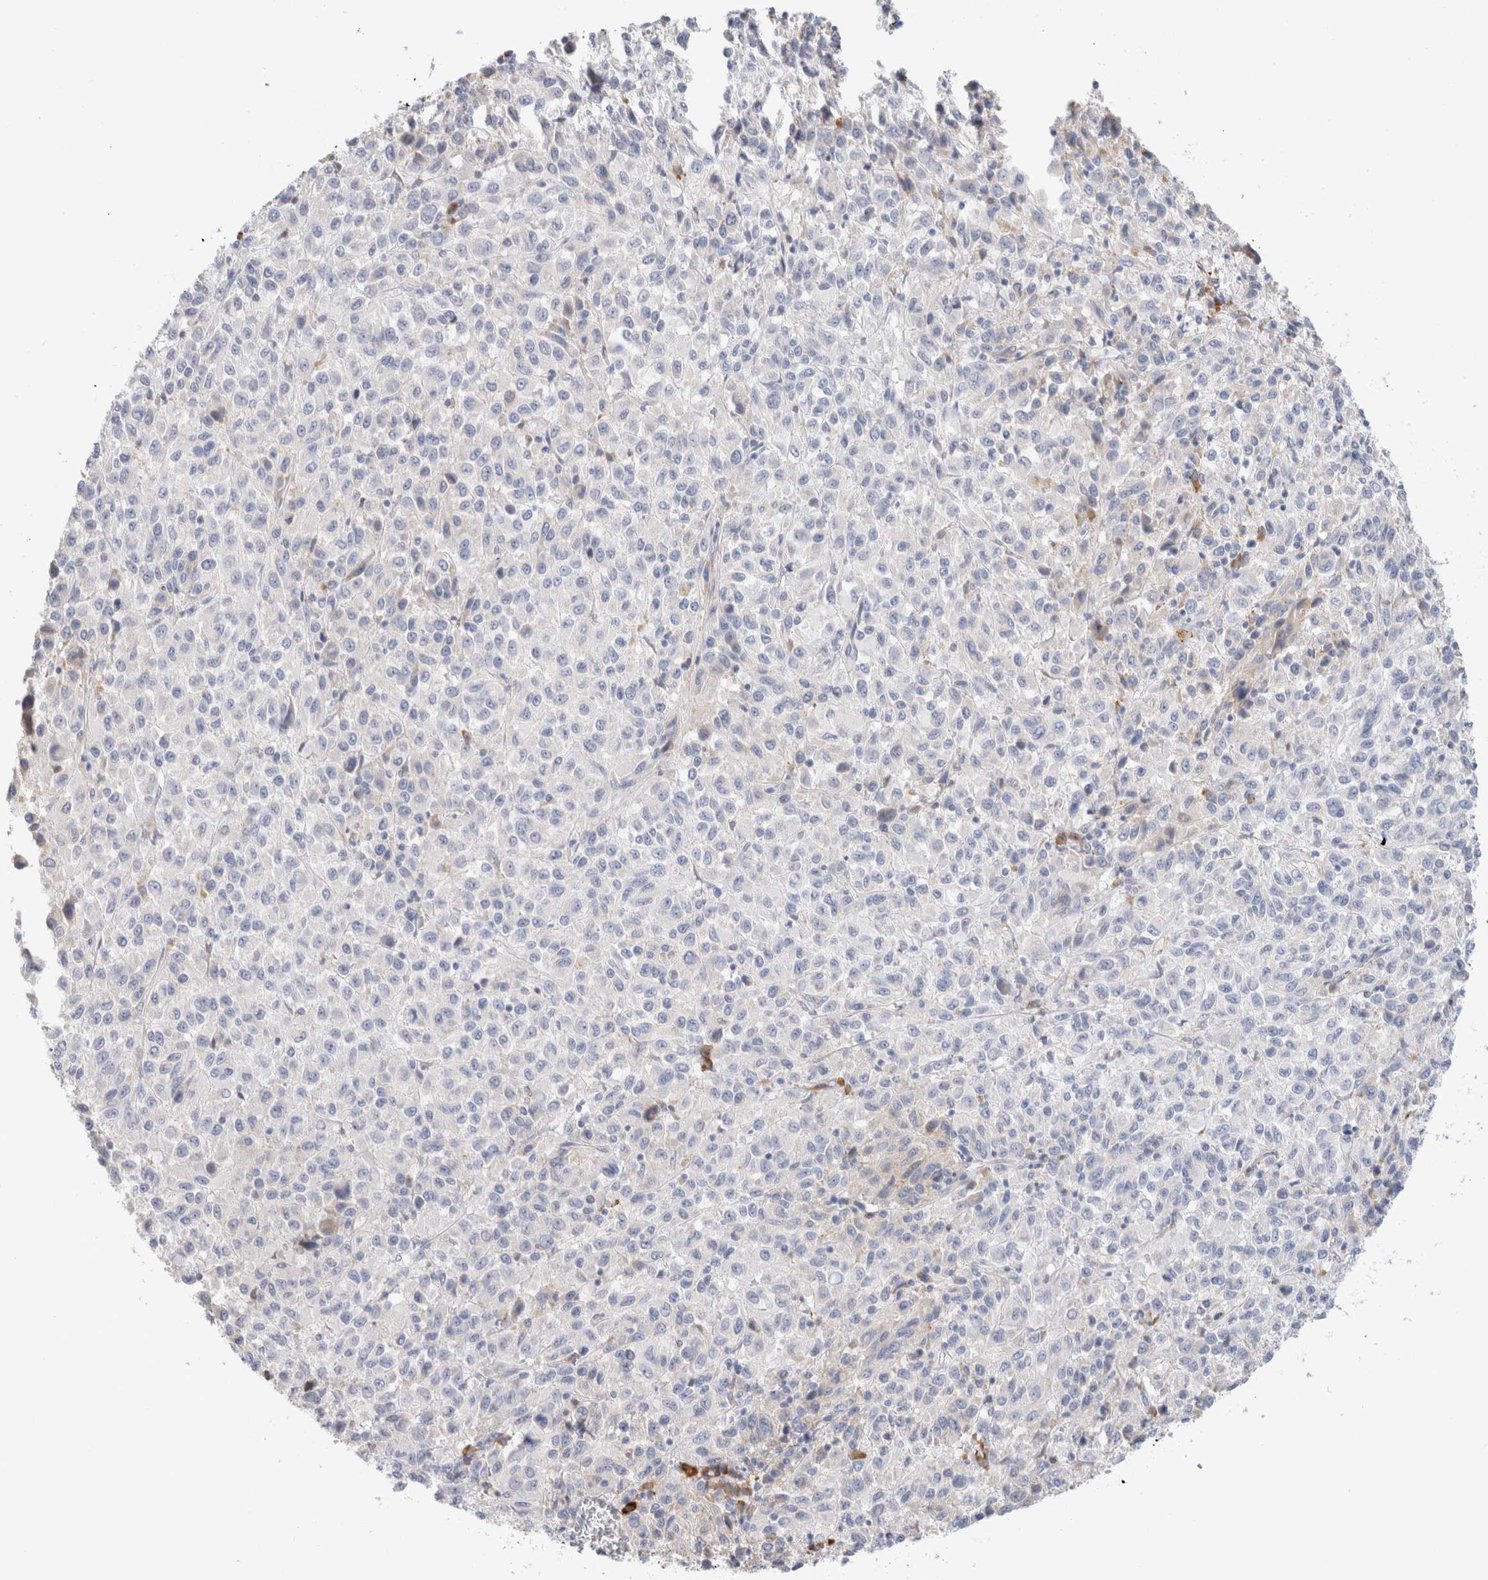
{"staining": {"intensity": "negative", "quantity": "none", "location": "none"}, "tissue": "melanoma", "cell_type": "Tumor cells", "image_type": "cancer", "snomed": [{"axis": "morphology", "description": "Malignant melanoma, Metastatic site"}, {"axis": "topography", "description": "Lung"}], "caption": "Tumor cells are negative for protein expression in human malignant melanoma (metastatic site).", "gene": "GADD45G", "patient": {"sex": "male", "age": 64}}